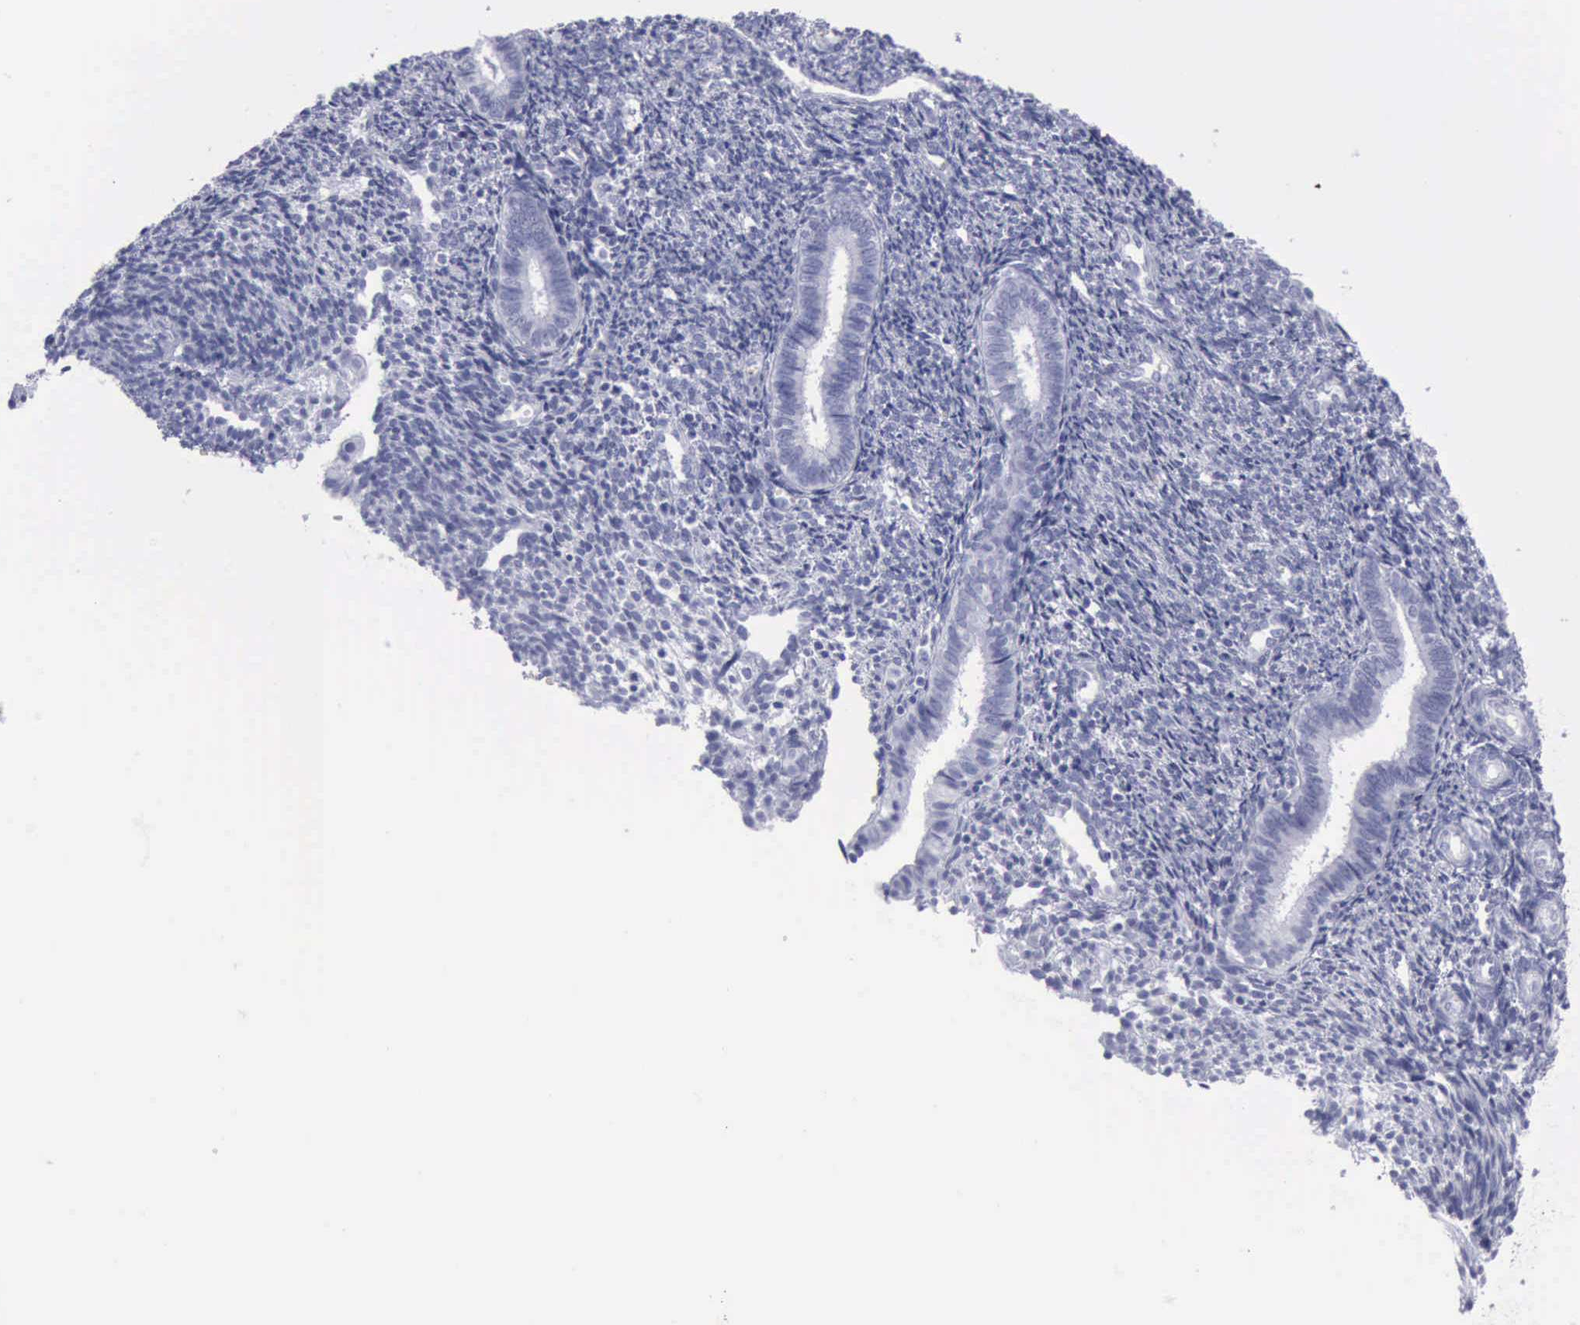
{"staining": {"intensity": "negative", "quantity": "none", "location": "none"}, "tissue": "endometrium", "cell_type": "Cells in endometrial stroma", "image_type": "normal", "snomed": [{"axis": "morphology", "description": "Normal tissue, NOS"}, {"axis": "topography", "description": "Endometrium"}], "caption": "DAB (3,3'-diaminobenzidine) immunohistochemical staining of normal human endometrium reveals no significant staining in cells in endometrial stroma.", "gene": "KRT13", "patient": {"sex": "female", "age": 27}}